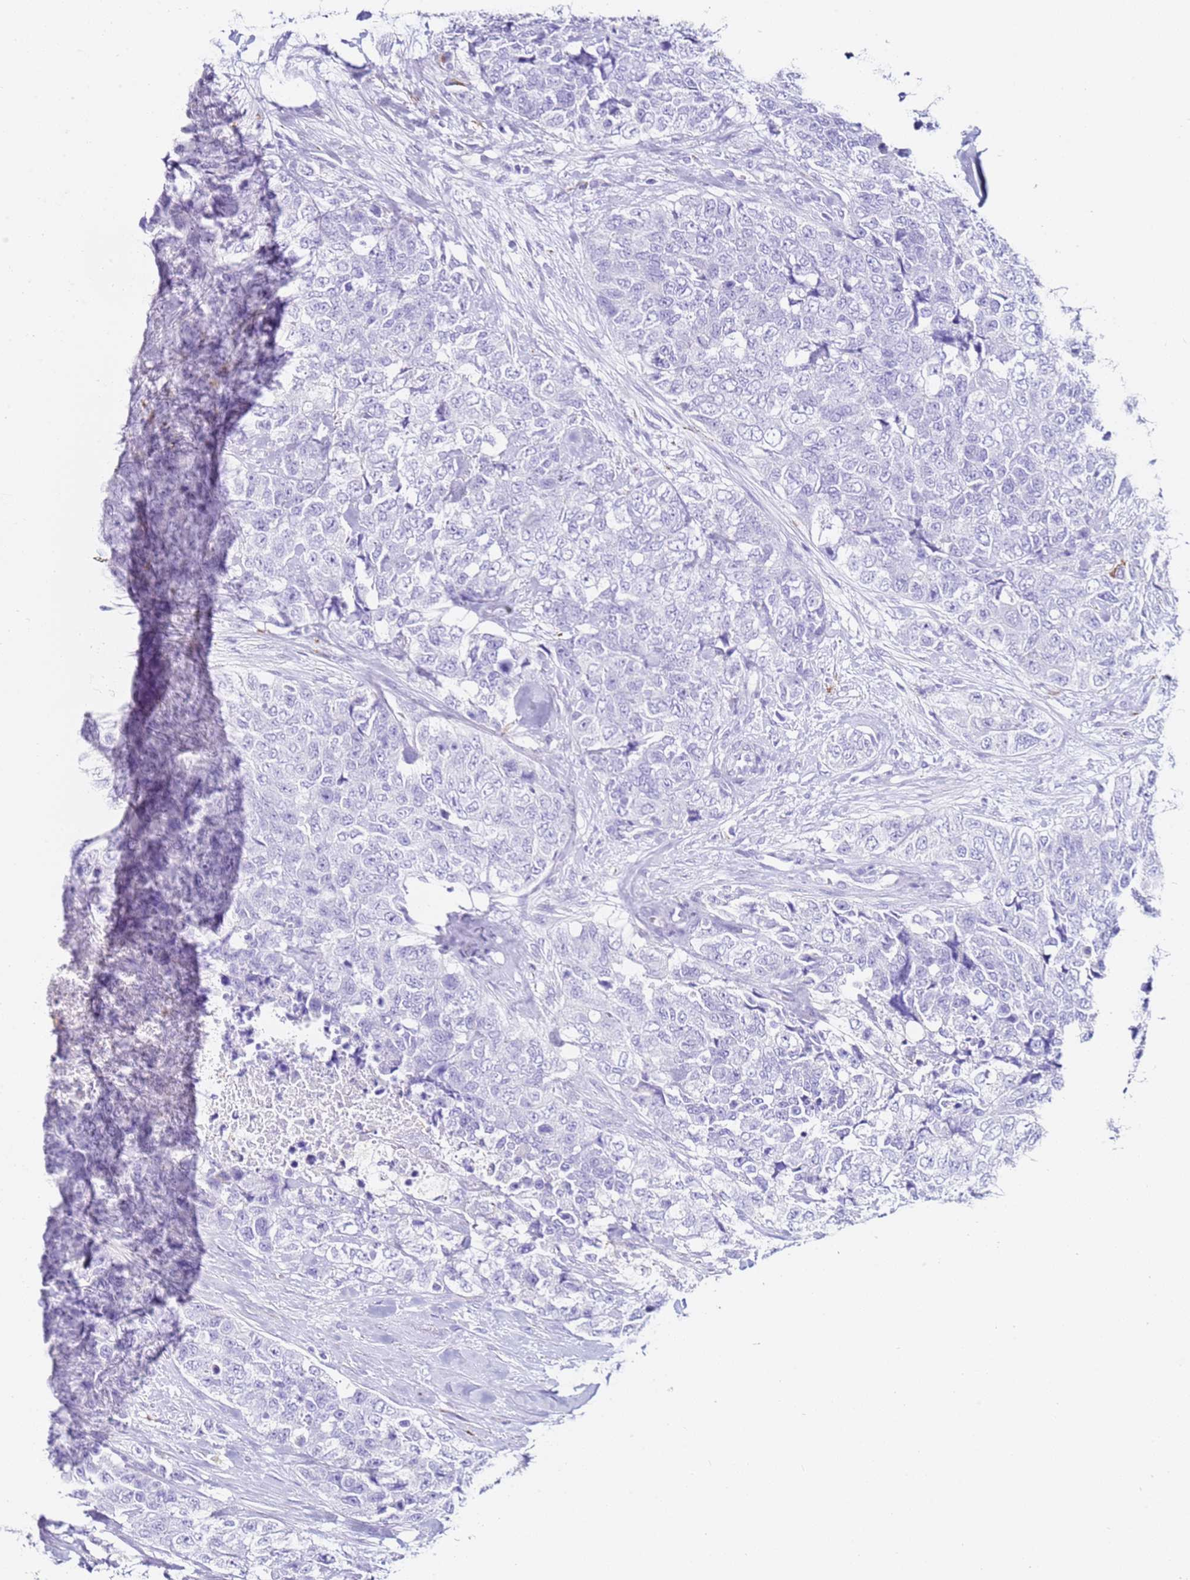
{"staining": {"intensity": "negative", "quantity": "none", "location": "none"}, "tissue": "urothelial cancer", "cell_type": "Tumor cells", "image_type": "cancer", "snomed": [{"axis": "morphology", "description": "Urothelial carcinoma, High grade"}, {"axis": "topography", "description": "Urinary bladder"}], "caption": "The immunohistochemistry (IHC) micrograph has no significant expression in tumor cells of urothelial carcinoma (high-grade) tissue.", "gene": "PTBP2", "patient": {"sex": "female", "age": 78}}